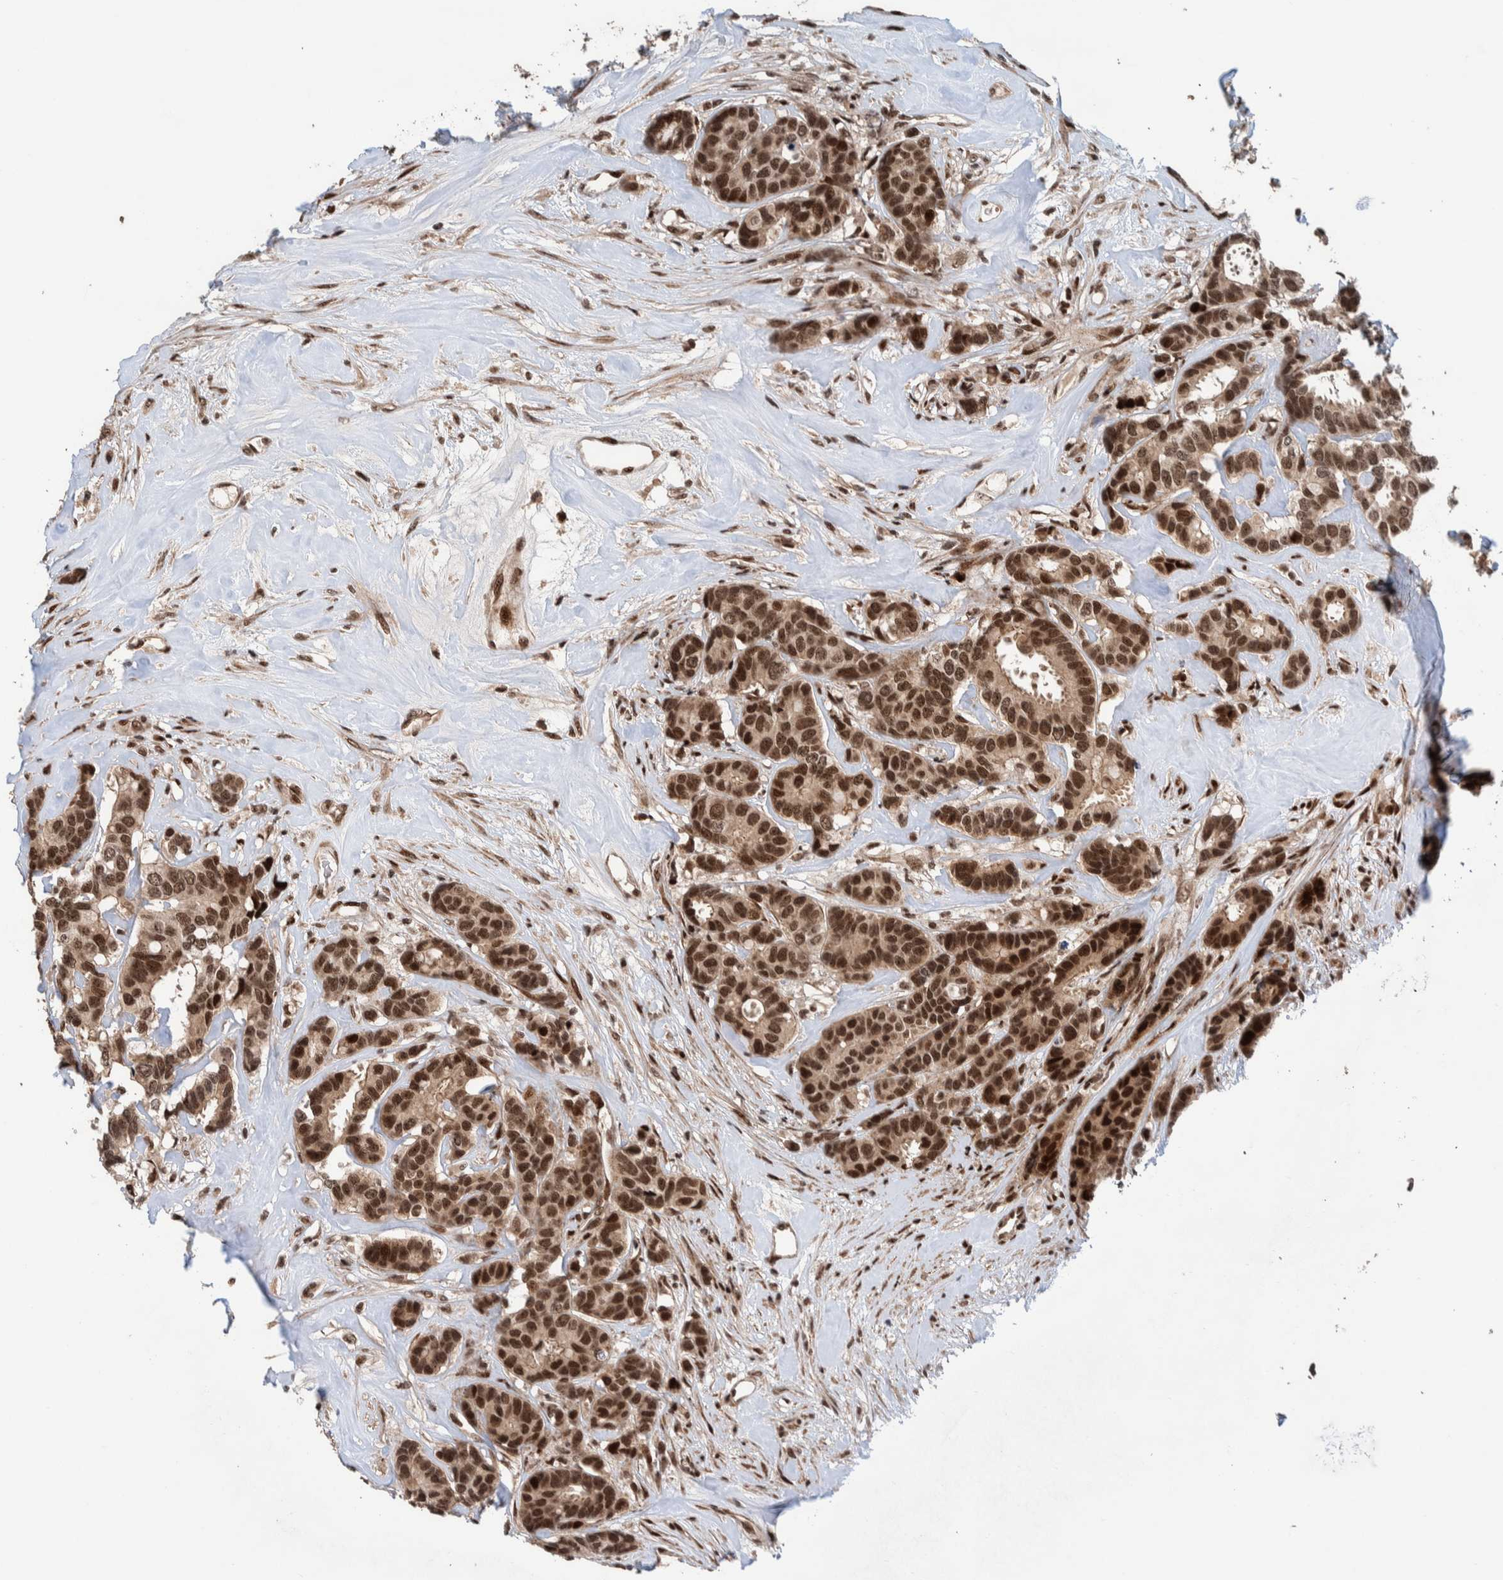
{"staining": {"intensity": "moderate", "quantity": ">75%", "location": "nuclear"}, "tissue": "breast cancer", "cell_type": "Tumor cells", "image_type": "cancer", "snomed": [{"axis": "morphology", "description": "Duct carcinoma"}, {"axis": "topography", "description": "Breast"}], "caption": "Approximately >75% of tumor cells in breast invasive ductal carcinoma show moderate nuclear protein positivity as visualized by brown immunohistochemical staining.", "gene": "CHD4", "patient": {"sex": "female", "age": 87}}